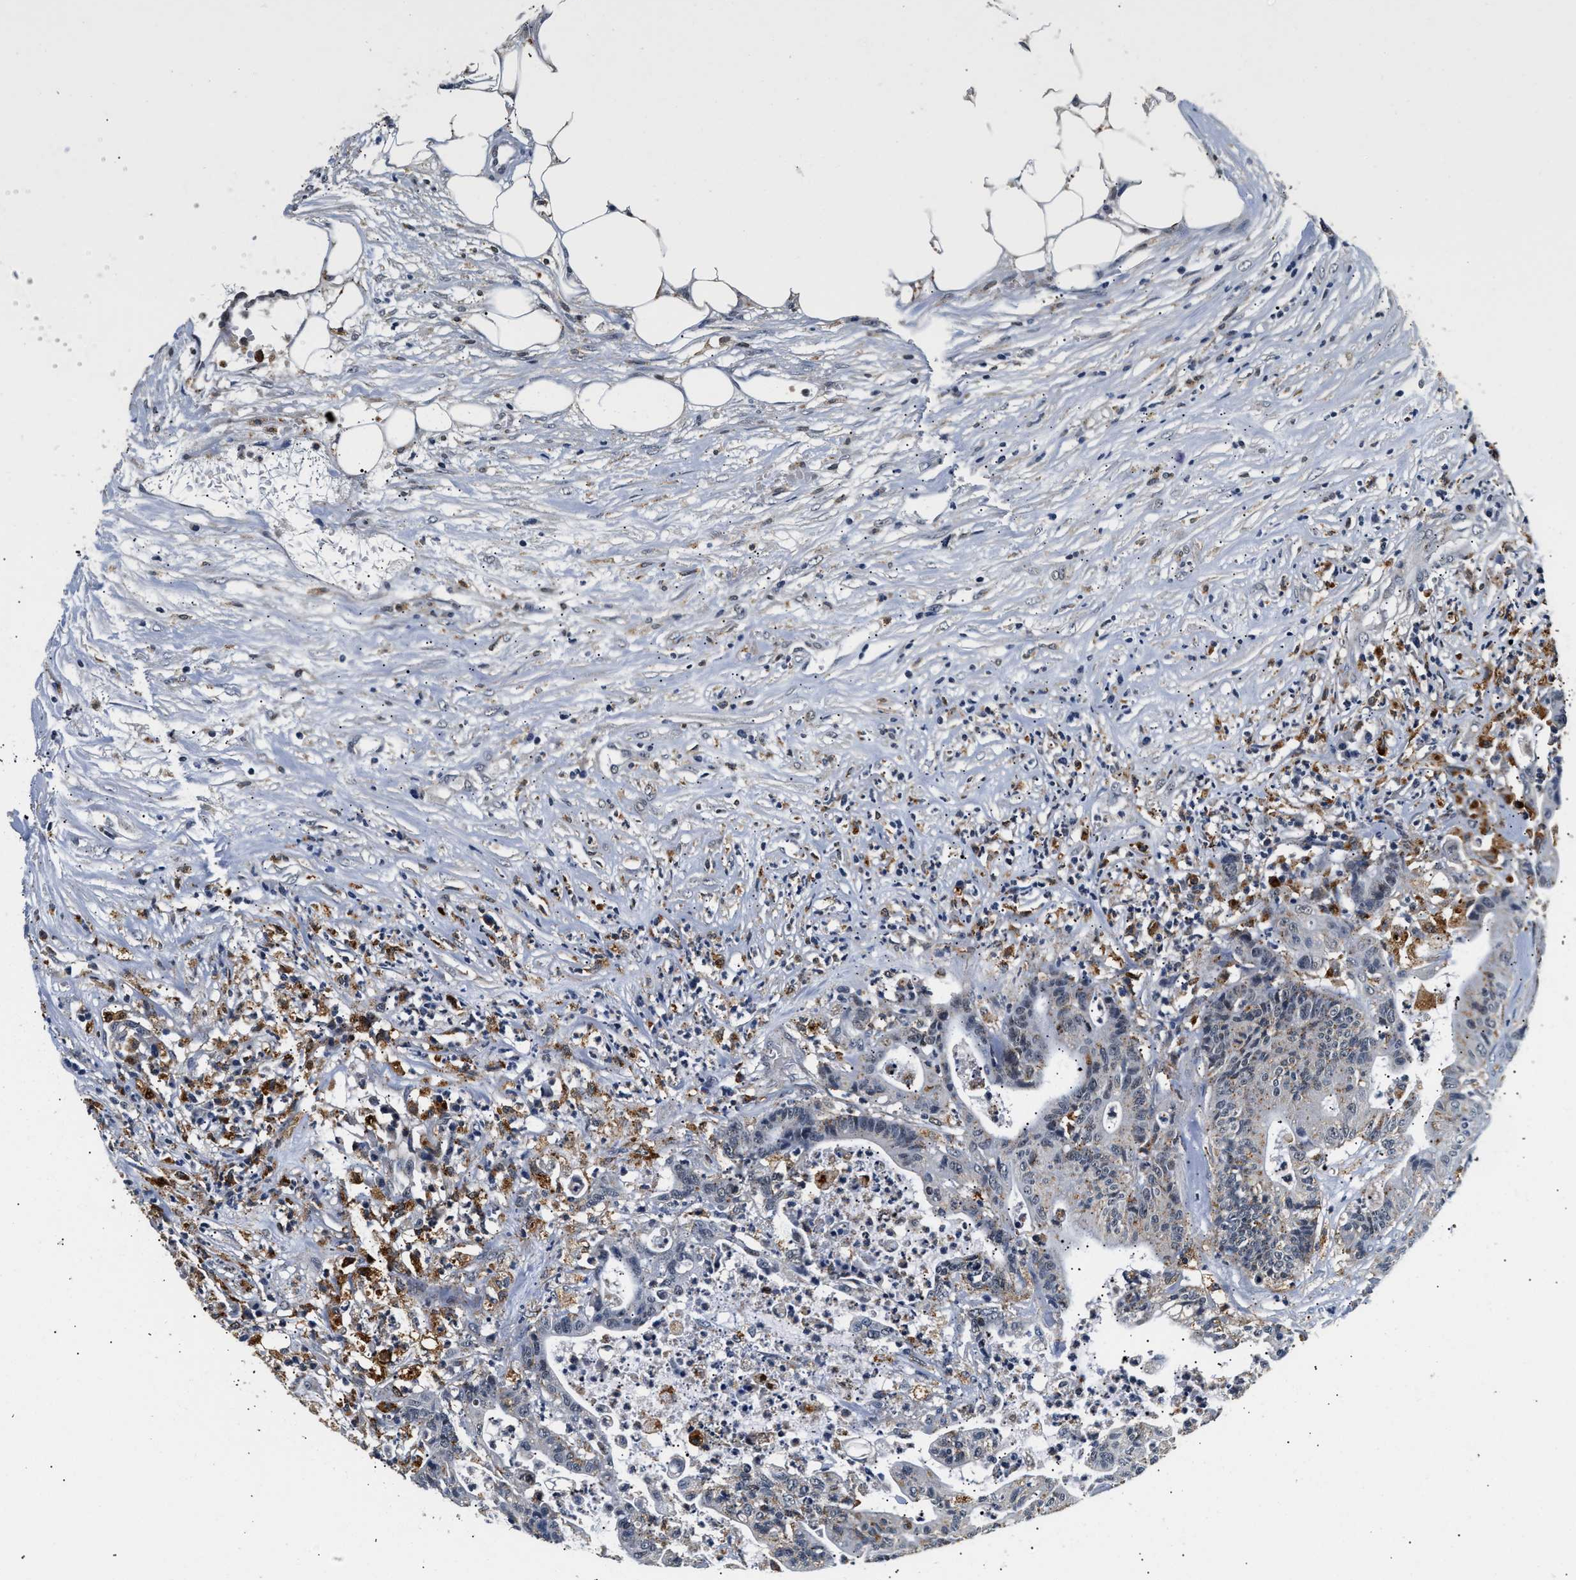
{"staining": {"intensity": "weak", "quantity": "<25%", "location": "cytoplasmic/membranous"}, "tissue": "colorectal cancer", "cell_type": "Tumor cells", "image_type": "cancer", "snomed": [{"axis": "morphology", "description": "Adenocarcinoma, NOS"}, {"axis": "topography", "description": "Colon"}], "caption": "Tumor cells show no significant protein positivity in adenocarcinoma (colorectal).", "gene": "SMU1", "patient": {"sex": "female", "age": 84}}